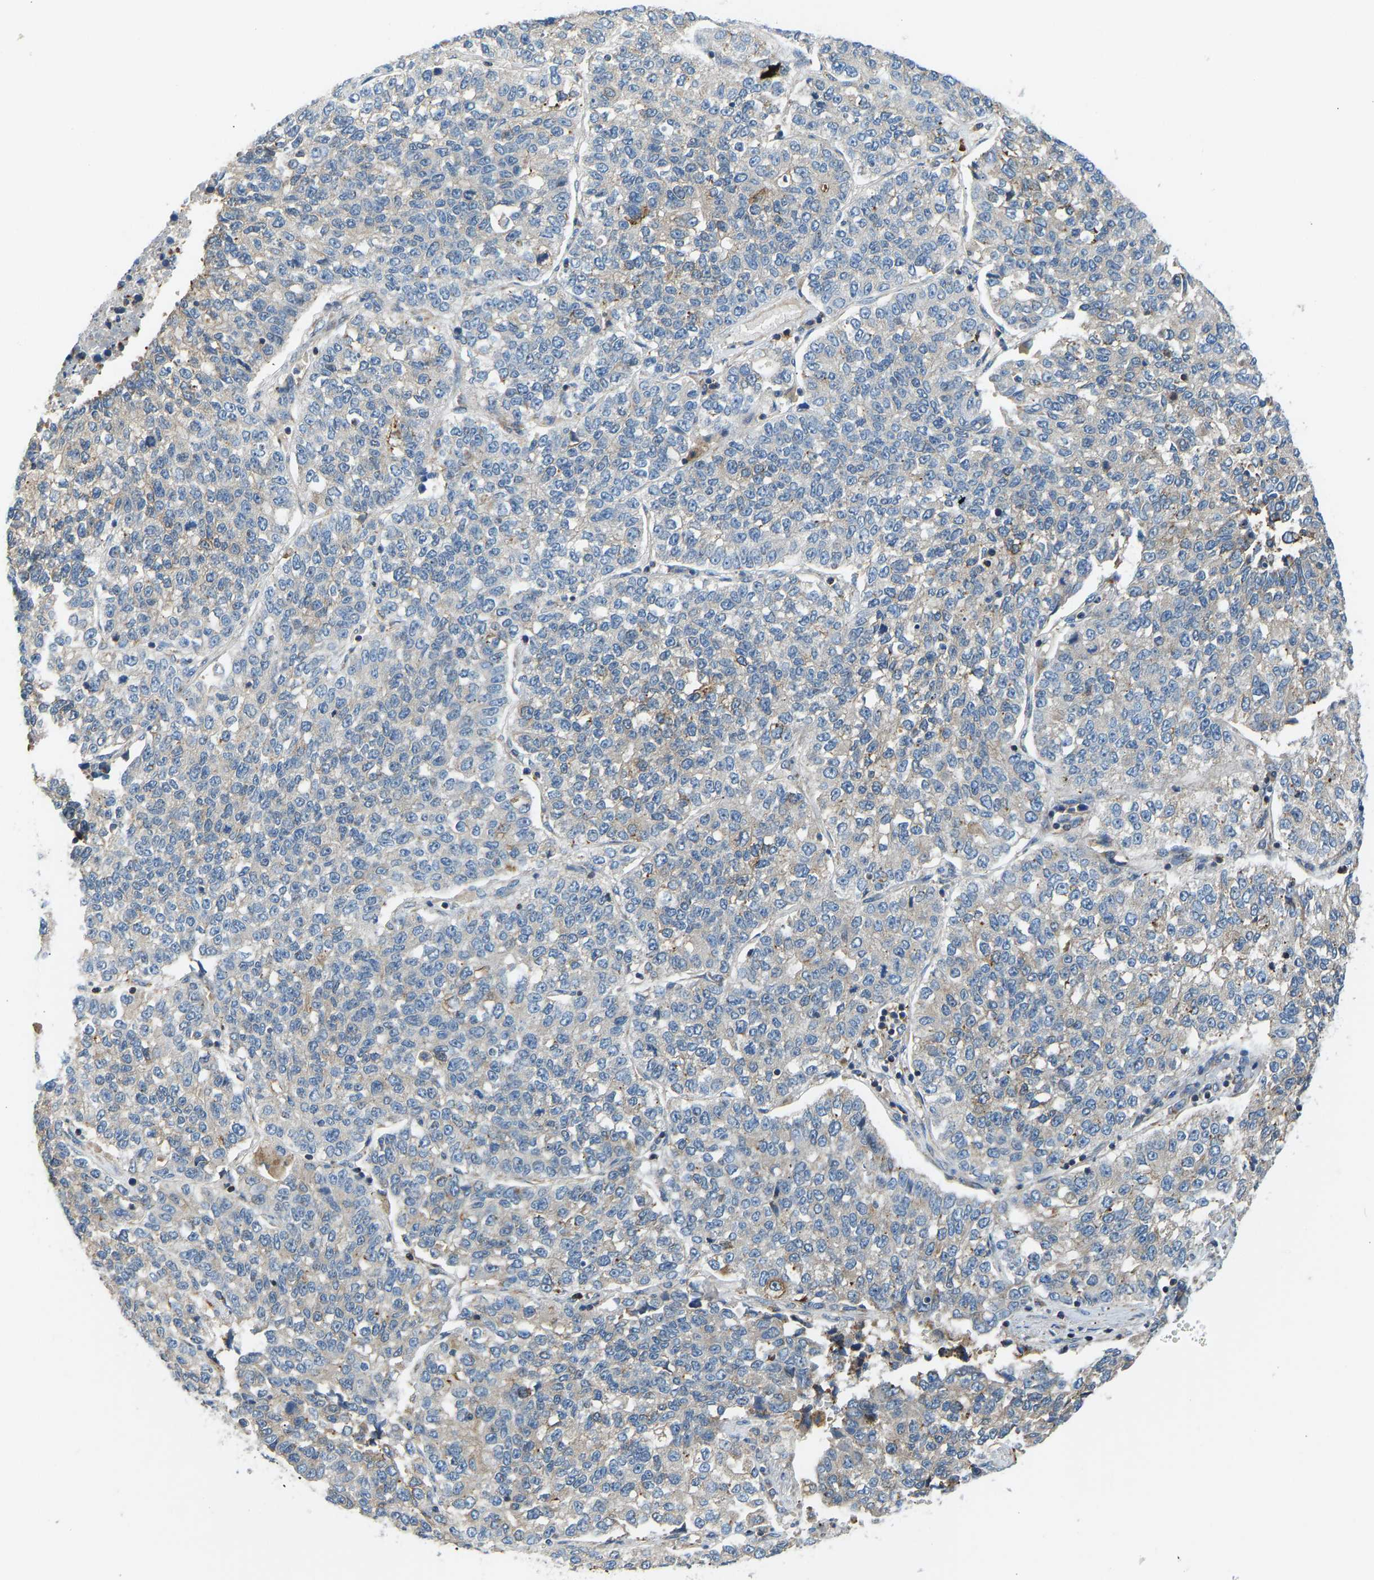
{"staining": {"intensity": "weak", "quantity": "<25%", "location": "cytoplasmic/membranous"}, "tissue": "lung cancer", "cell_type": "Tumor cells", "image_type": "cancer", "snomed": [{"axis": "morphology", "description": "Adenocarcinoma, NOS"}, {"axis": "topography", "description": "Lung"}], "caption": "Immunohistochemical staining of adenocarcinoma (lung) shows no significant expression in tumor cells.", "gene": "RBP1", "patient": {"sex": "male", "age": 49}}